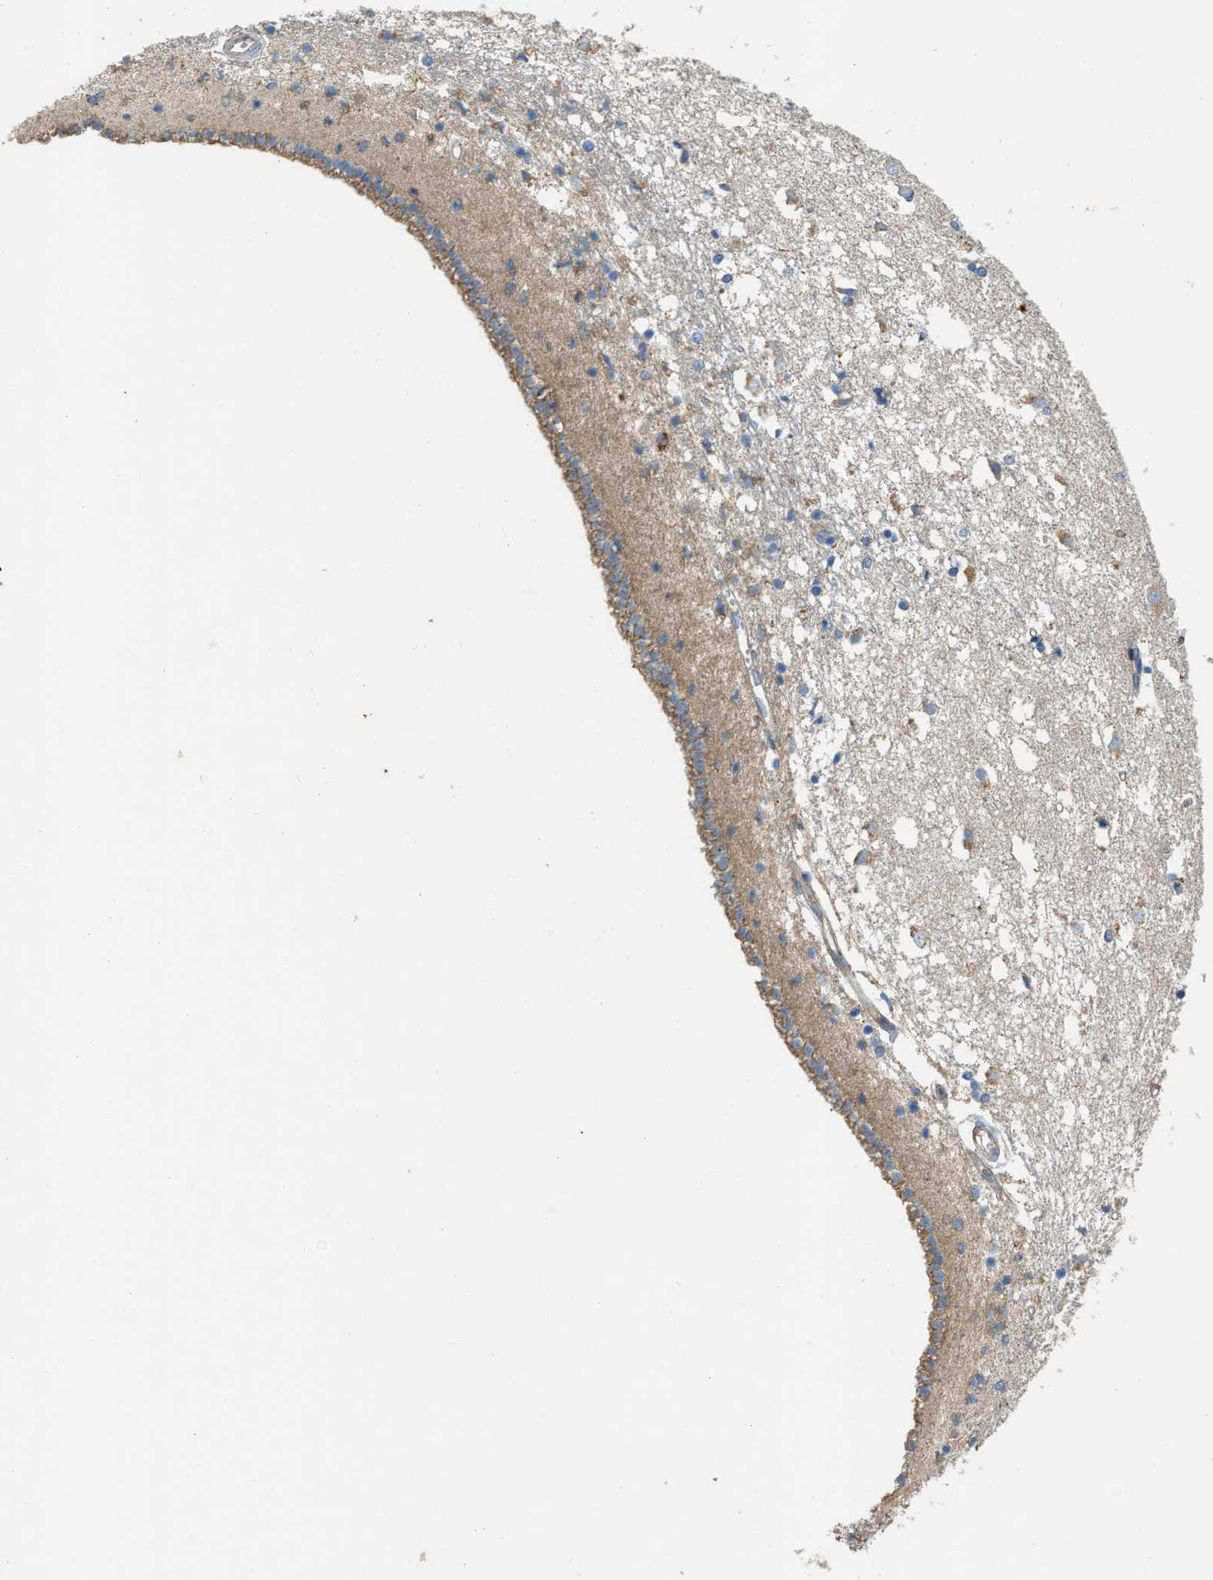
{"staining": {"intensity": "moderate", "quantity": "<25%", "location": "cytoplasmic/membranous"}, "tissue": "caudate", "cell_type": "Glial cells", "image_type": "normal", "snomed": [{"axis": "morphology", "description": "Normal tissue, NOS"}, {"axis": "topography", "description": "Lateral ventricle wall"}], "caption": "An immunohistochemistry (IHC) micrograph of normal tissue is shown. Protein staining in brown labels moderate cytoplasmic/membranous positivity in caudate within glial cells.", "gene": "TMEM68", "patient": {"sex": "male", "age": 45}}